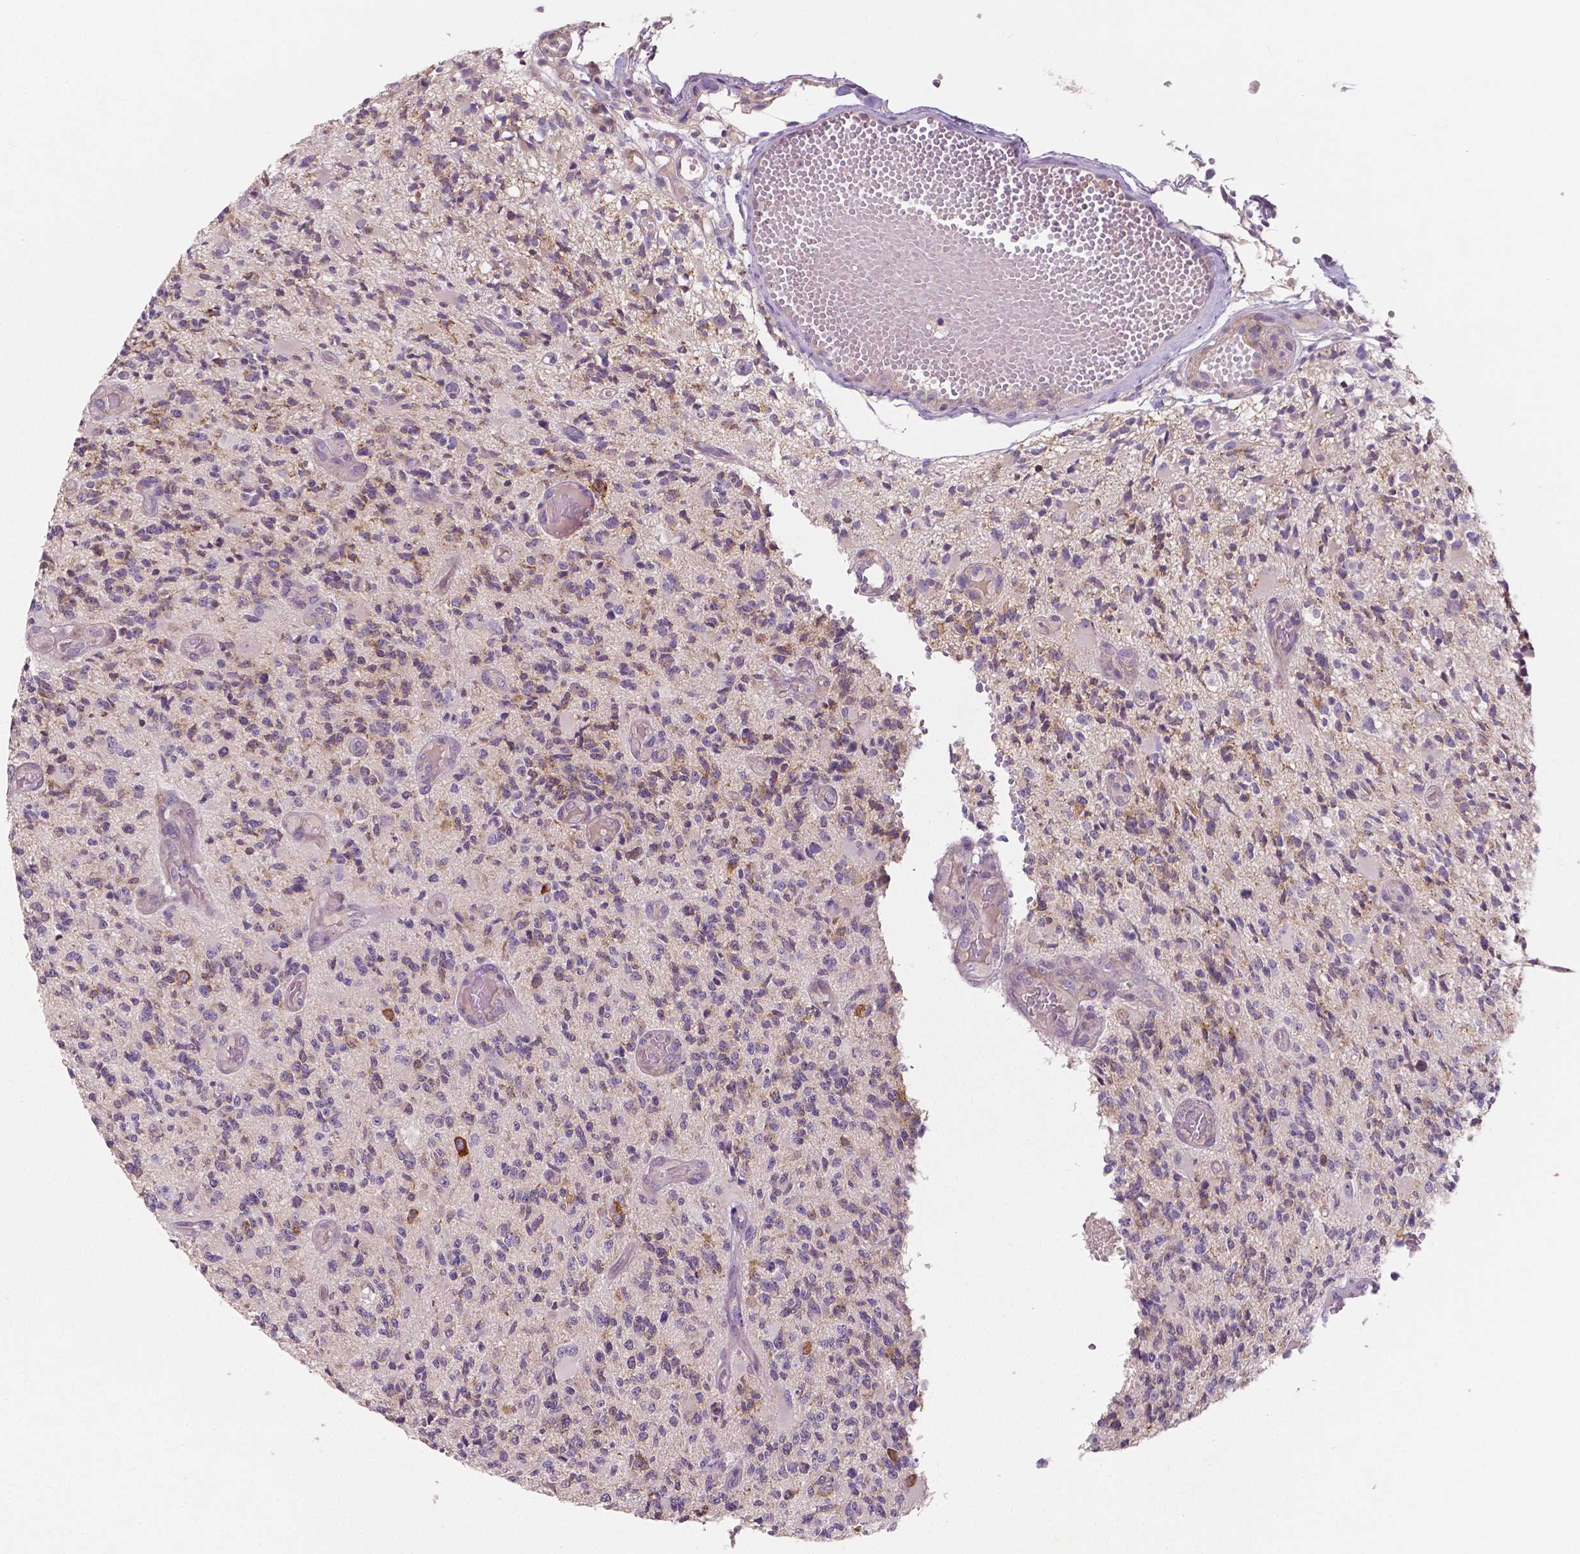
{"staining": {"intensity": "negative", "quantity": "none", "location": "none"}, "tissue": "glioma", "cell_type": "Tumor cells", "image_type": "cancer", "snomed": [{"axis": "morphology", "description": "Glioma, malignant, High grade"}, {"axis": "topography", "description": "Brain"}], "caption": "This is an immunohistochemistry (IHC) image of human high-grade glioma (malignant). There is no staining in tumor cells.", "gene": "LSM14B", "patient": {"sex": "female", "age": 63}}